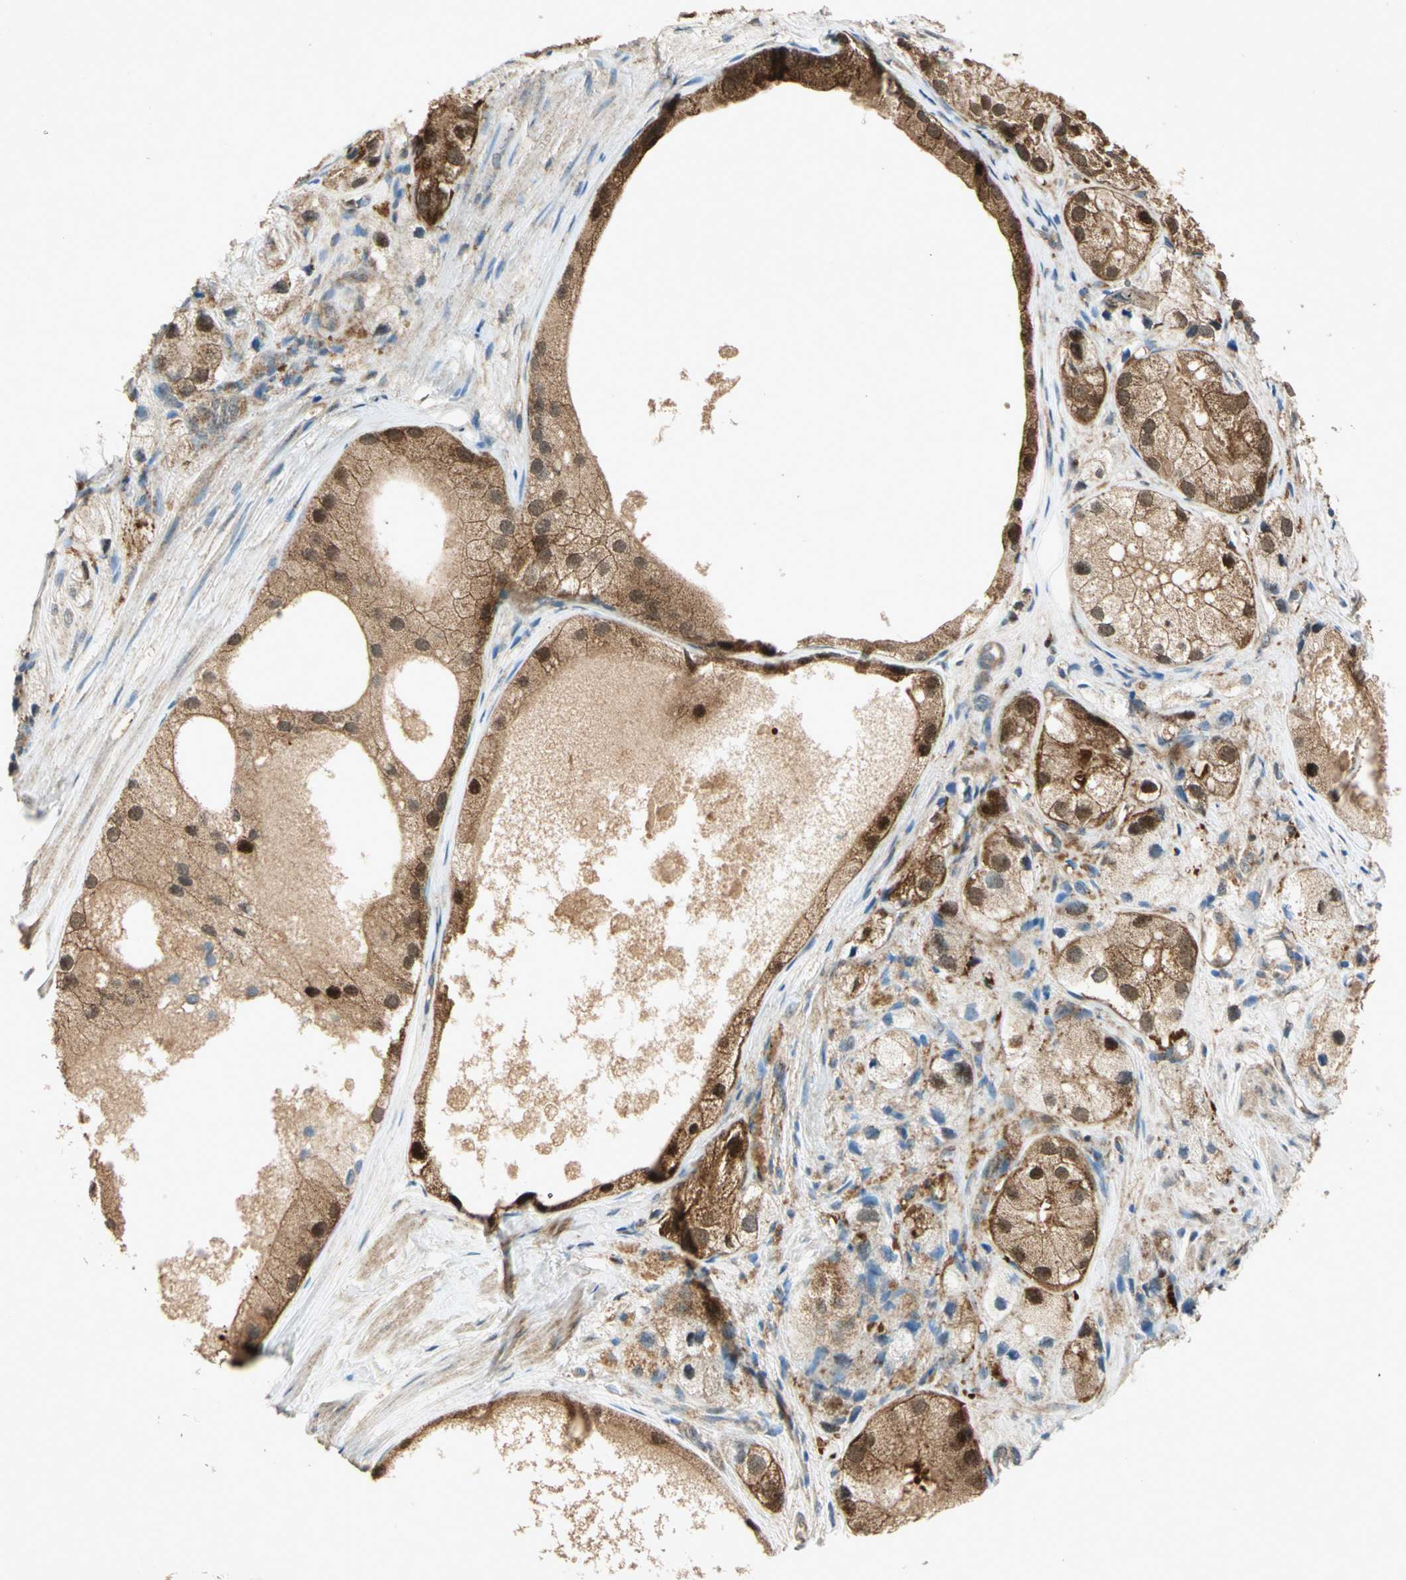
{"staining": {"intensity": "moderate", "quantity": ">75%", "location": "cytoplasmic/membranous,nuclear"}, "tissue": "prostate cancer", "cell_type": "Tumor cells", "image_type": "cancer", "snomed": [{"axis": "morphology", "description": "Adenocarcinoma, Low grade"}, {"axis": "topography", "description": "Prostate"}], "caption": "High-power microscopy captured an IHC image of prostate cancer, revealing moderate cytoplasmic/membranous and nuclear expression in about >75% of tumor cells.", "gene": "AHSA1", "patient": {"sex": "male", "age": 69}}